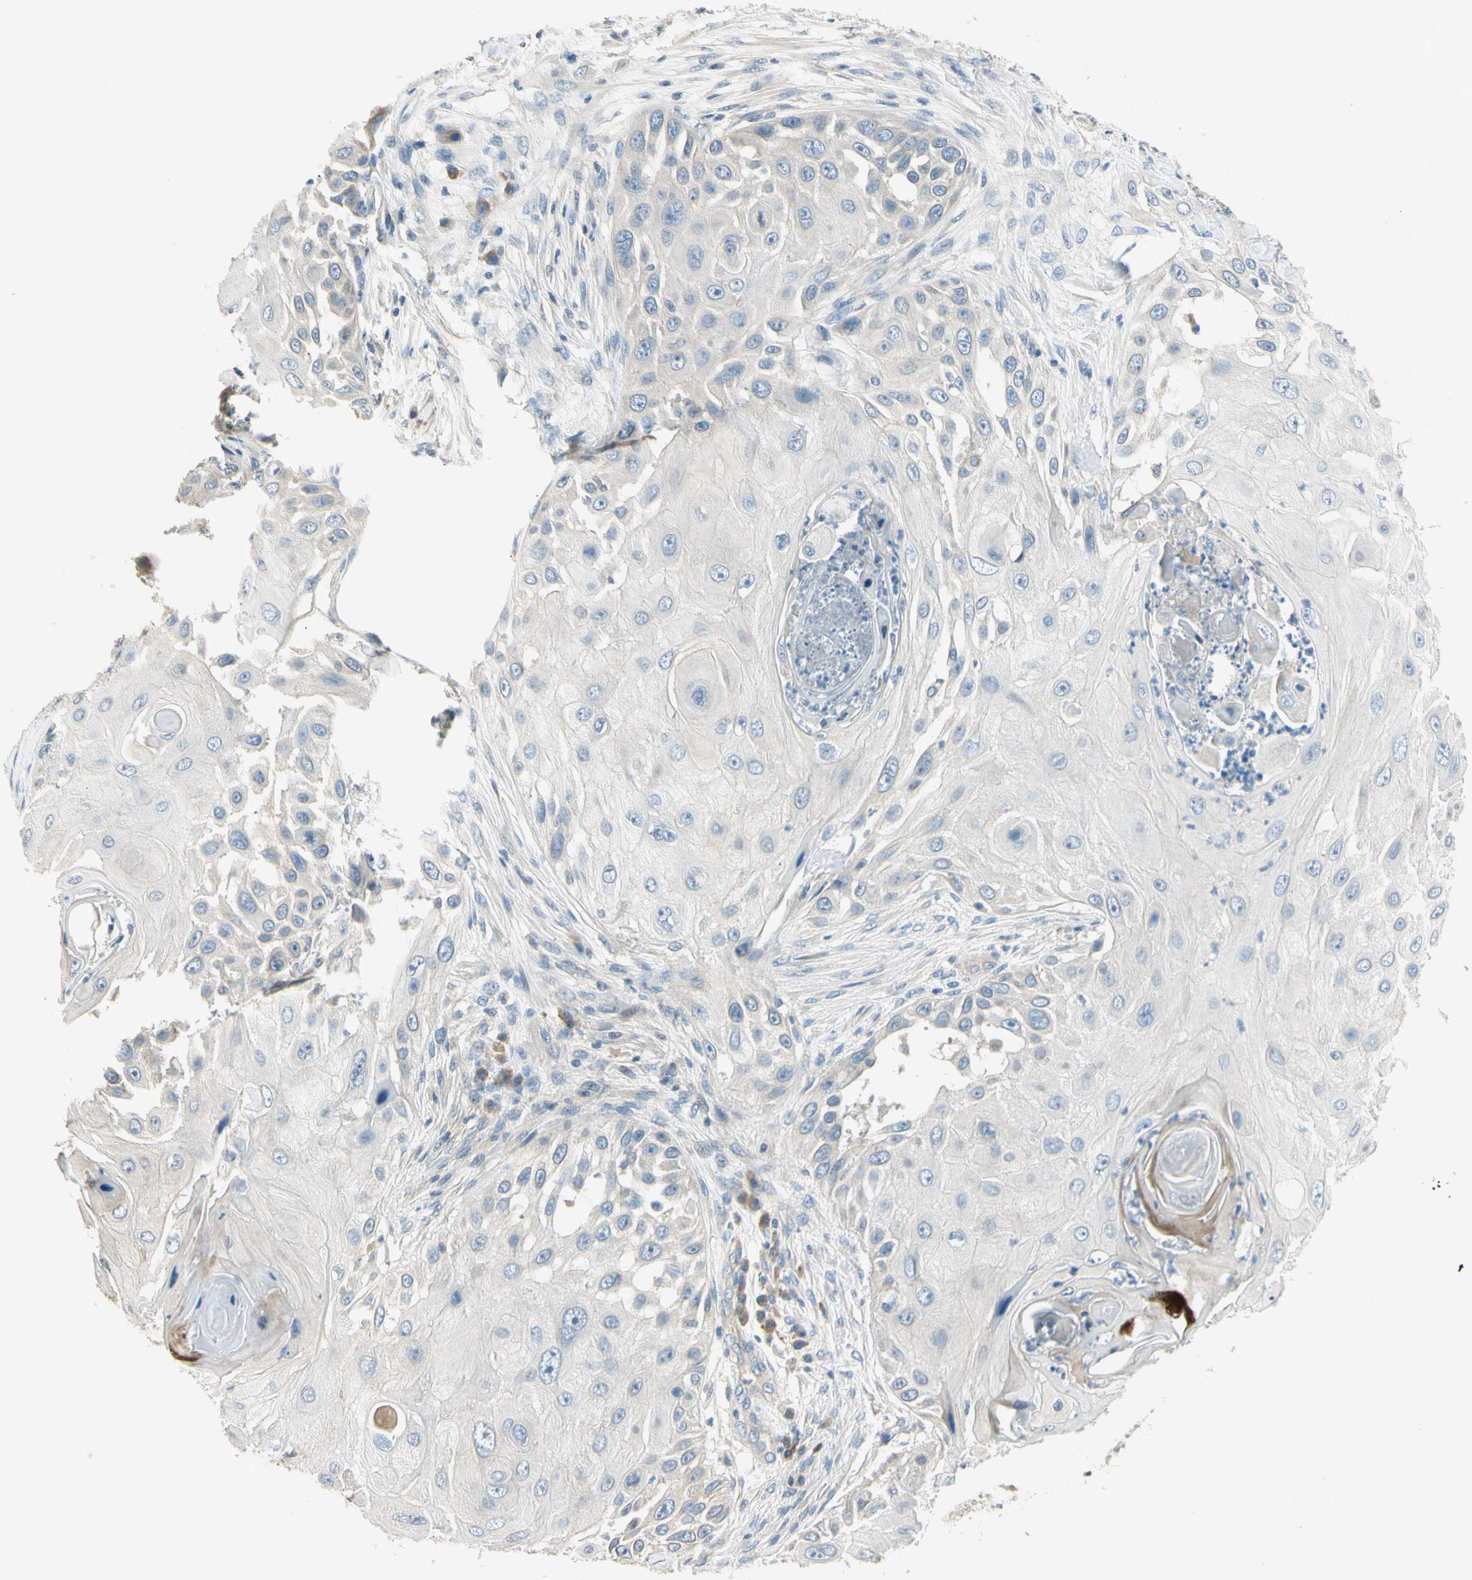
{"staining": {"intensity": "negative", "quantity": "none", "location": "none"}, "tissue": "skin cancer", "cell_type": "Tumor cells", "image_type": "cancer", "snomed": [{"axis": "morphology", "description": "Squamous cell carcinoma, NOS"}, {"axis": "topography", "description": "Skin"}], "caption": "IHC micrograph of neoplastic tissue: squamous cell carcinoma (skin) stained with DAB (3,3'-diaminobenzidine) displays no significant protein staining in tumor cells.", "gene": "ADGRA3", "patient": {"sex": "female", "age": 44}}